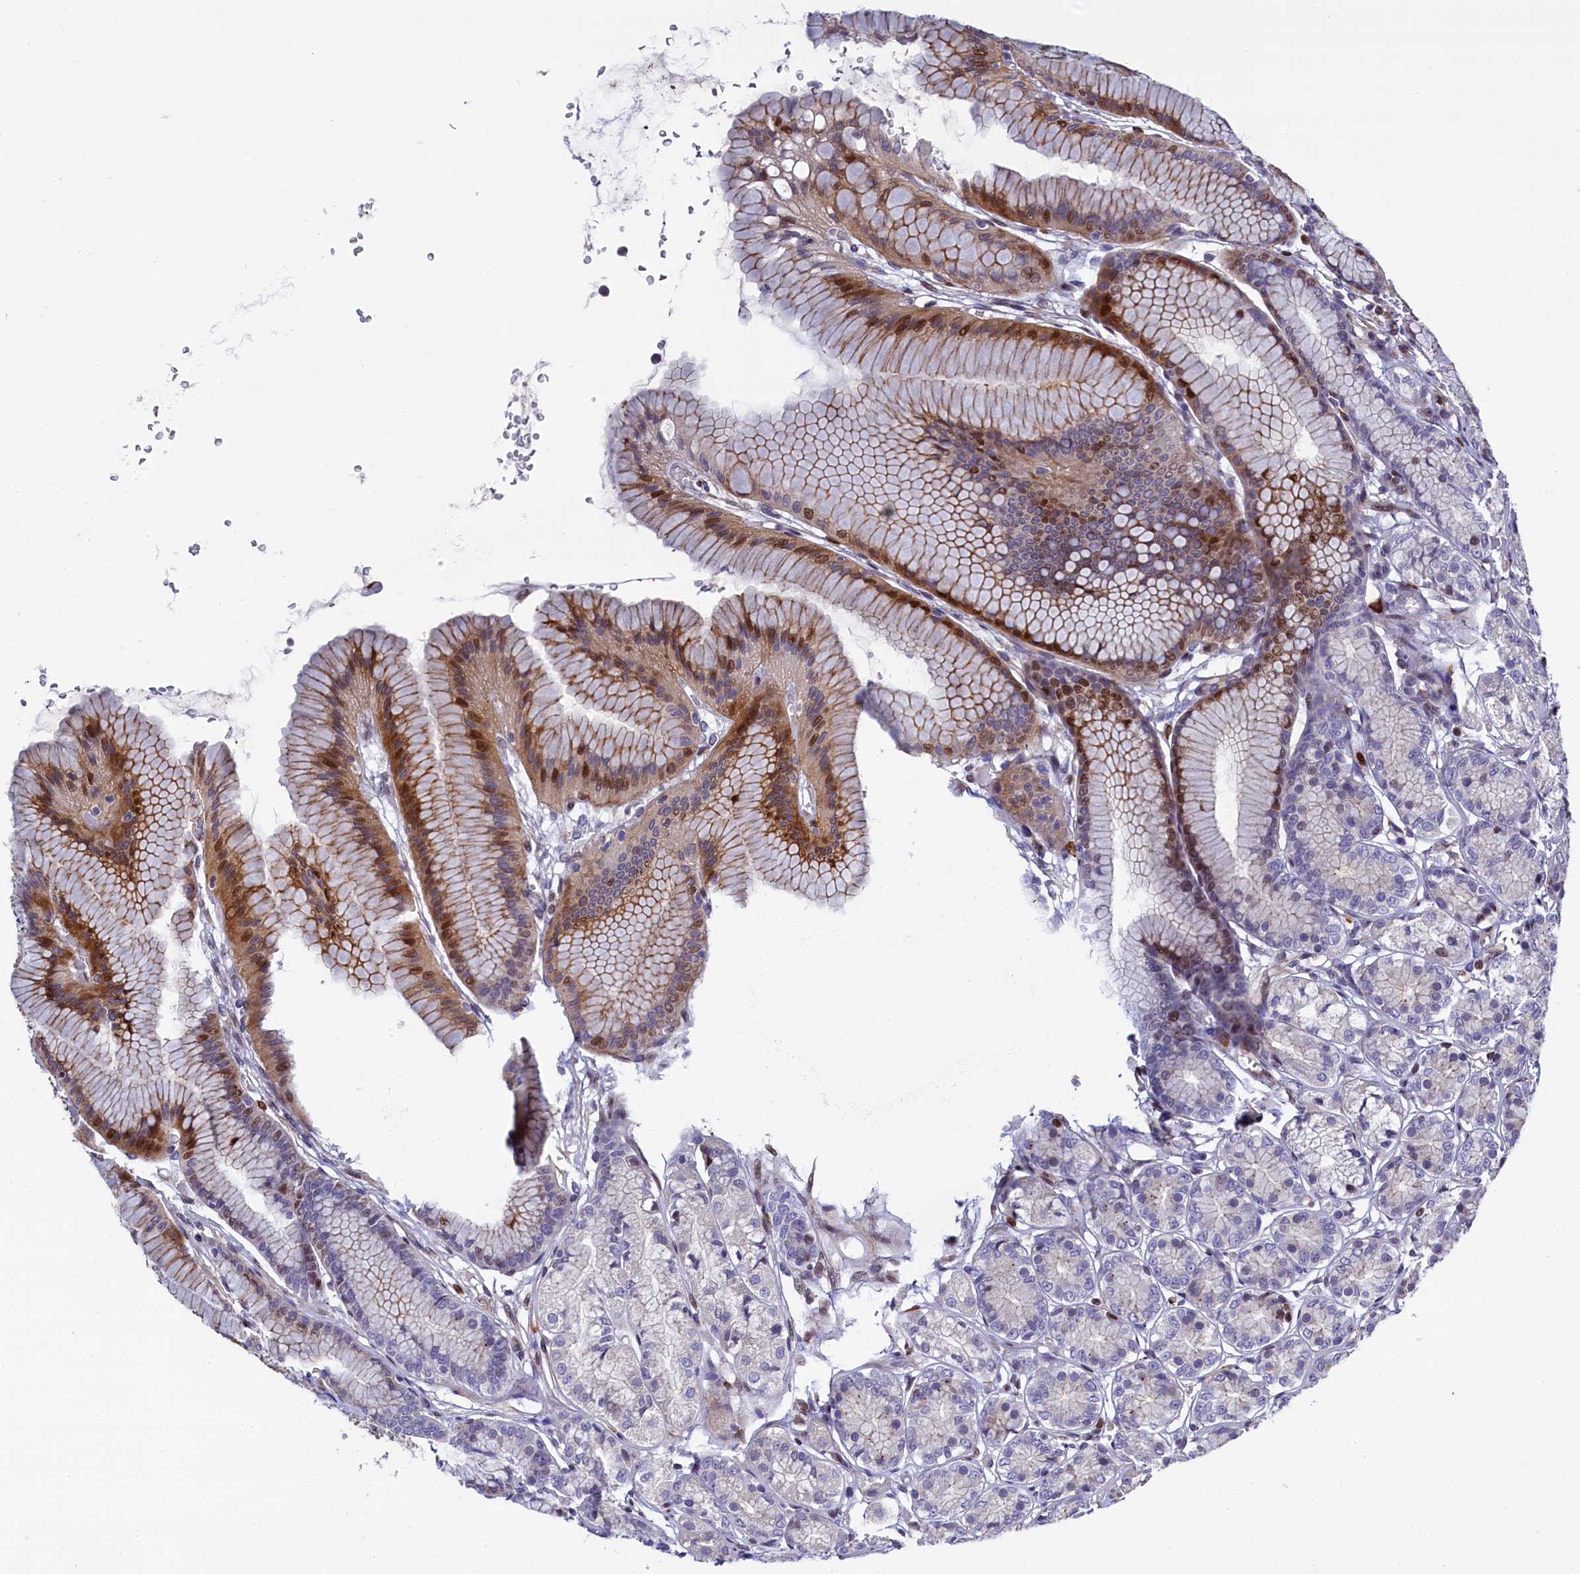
{"staining": {"intensity": "moderate", "quantity": "<25%", "location": "cytoplasmic/membranous,nuclear"}, "tissue": "stomach", "cell_type": "Glandular cells", "image_type": "normal", "snomed": [{"axis": "morphology", "description": "Normal tissue, NOS"}, {"axis": "morphology", "description": "Adenocarcinoma, NOS"}, {"axis": "morphology", "description": "Adenocarcinoma, High grade"}, {"axis": "topography", "description": "Stomach, upper"}, {"axis": "topography", "description": "Stomach"}], "caption": "Unremarkable stomach was stained to show a protein in brown. There is low levels of moderate cytoplasmic/membranous,nuclear staining in approximately <25% of glandular cells.", "gene": "TGDS", "patient": {"sex": "female", "age": 65}}